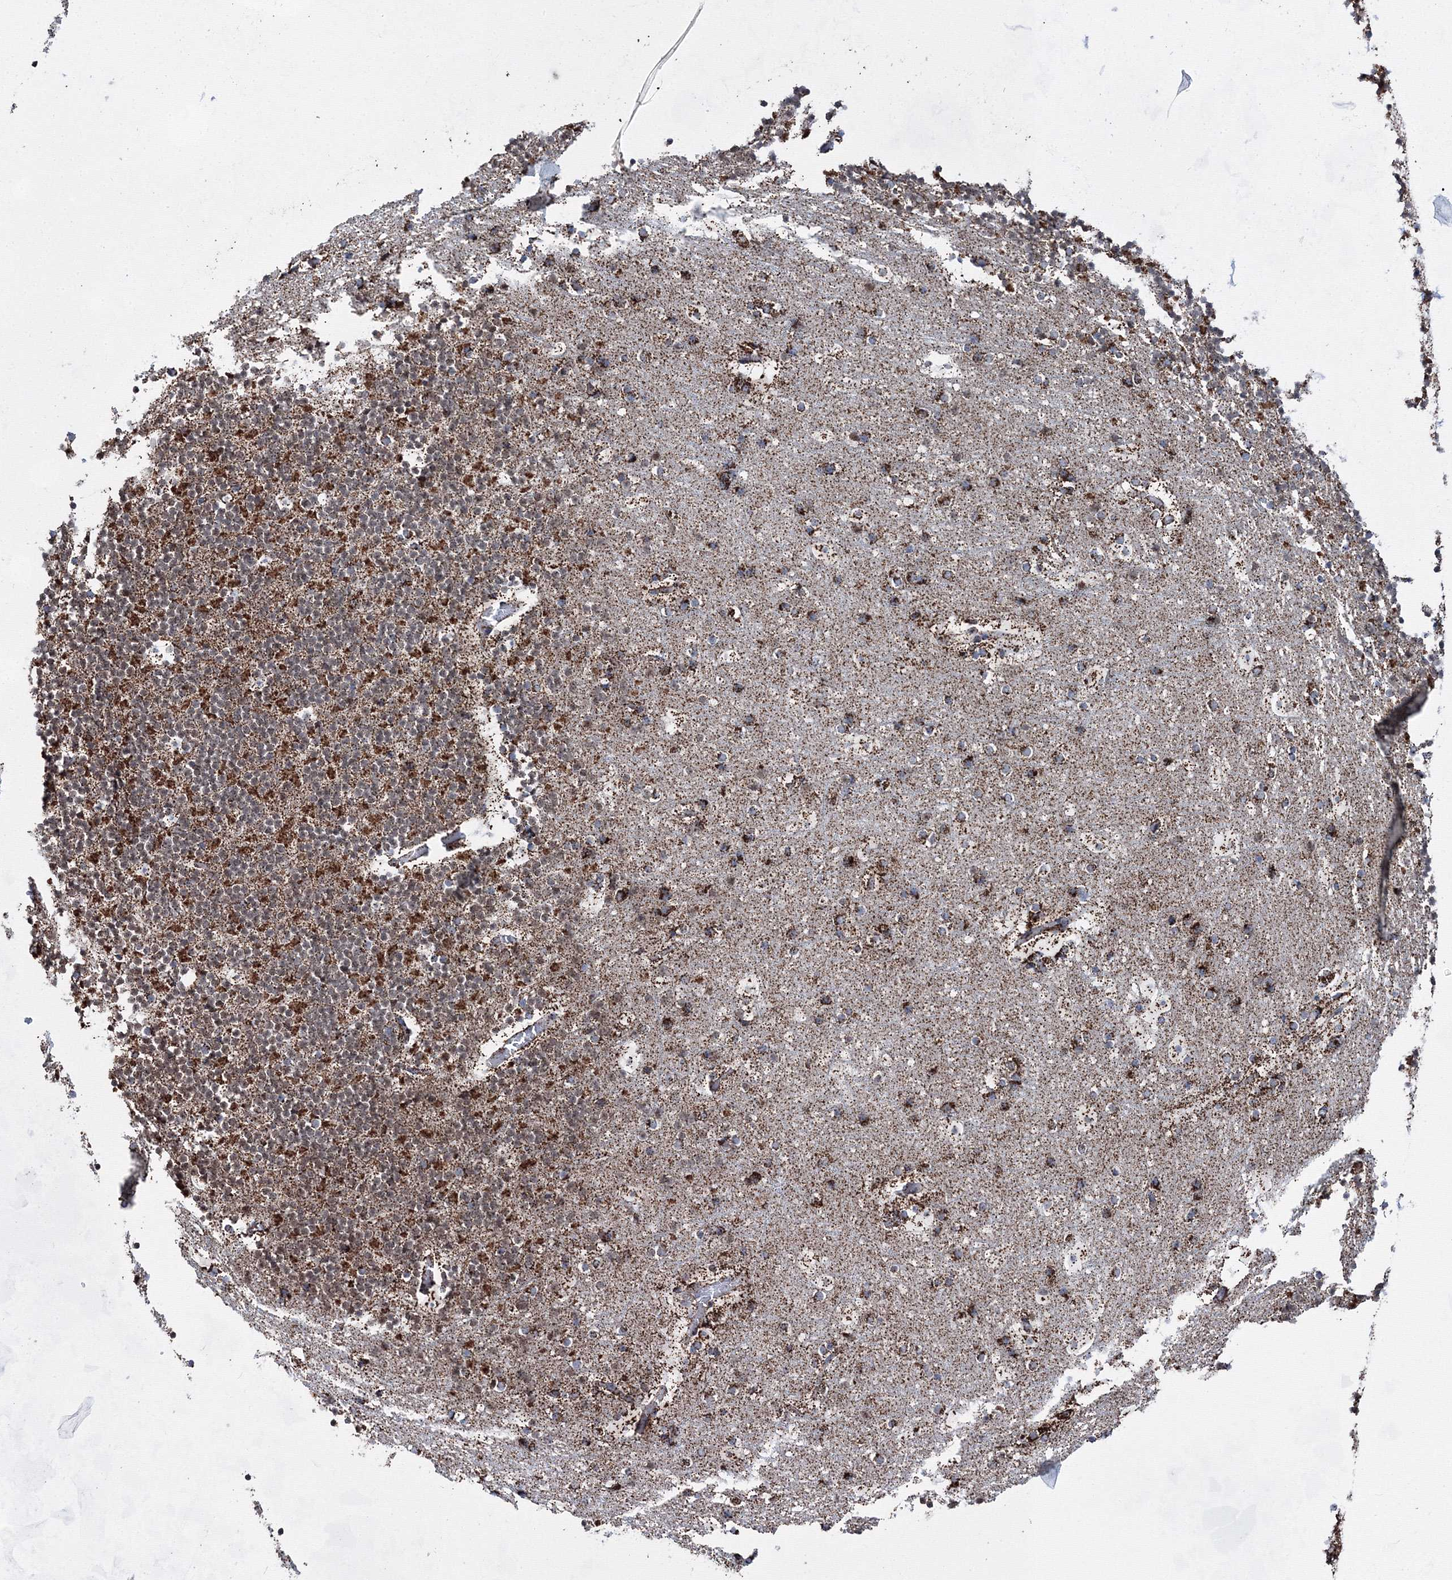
{"staining": {"intensity": "strong", "quantity": "25%-75%", "location": "cytoplasmic/membranous"}, "tissue": "cerebellum", "cell_type": "Cells in granular layer", "image_type": "normal", "snomed": [{"axis": "morphology", "description": "Normal tissue, NOS"}, {"axis": "topography", "description": "Cerebellum"}], "caption": "Human cerebellum stained for a protein (brown) exhibits strong cytoplasmic/membranous positive expression in approximately 25%-75% of cells in granular layer.", "gene": "HADHB", "patient": {"sex": "male", "age": 57}}